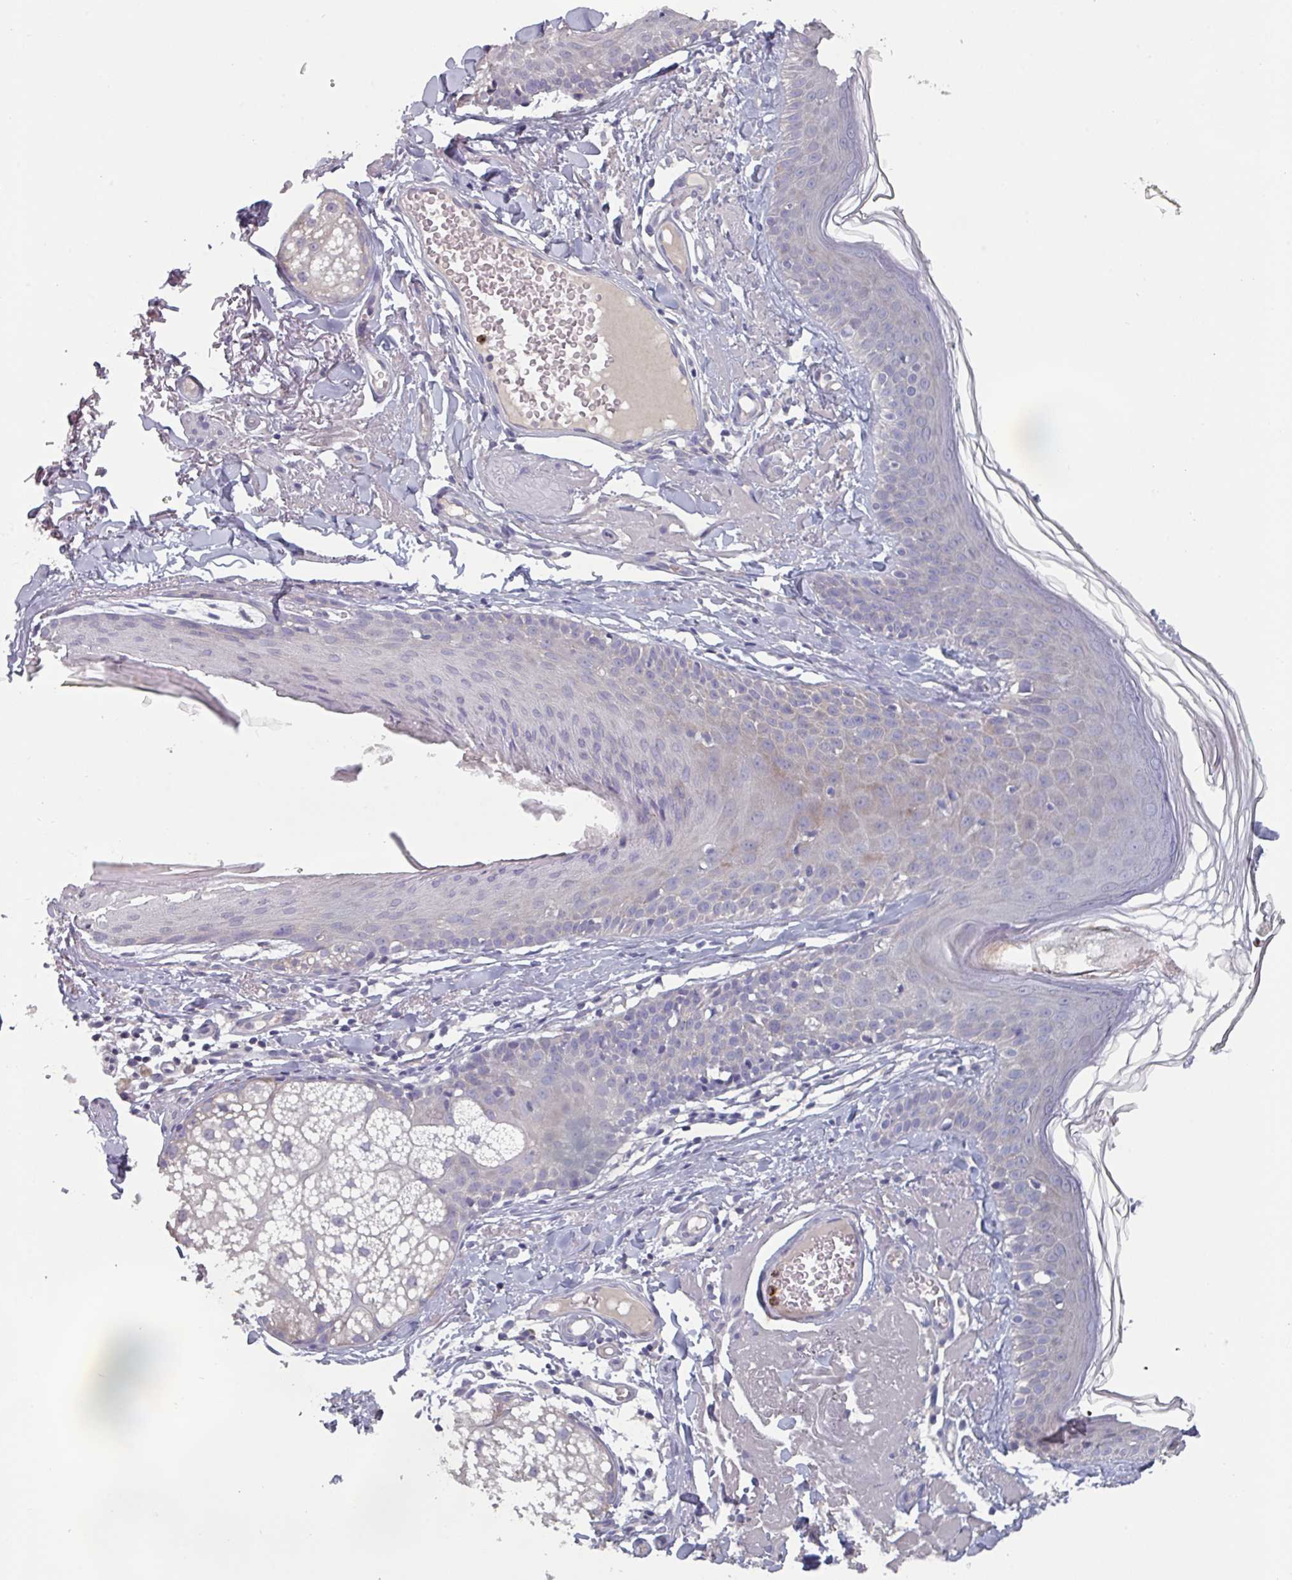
{"staining": {"intensity": "negative", "quantity": "none", "location": "none"}, "tissue": "skin", "cell_type": "Fibroblasts", "image_type": "normal", "snomed": [{"axis": "morphology", "description": "Normal tissue, NOS"}, {"axis": "morphology", "description": "Malignant melanoma, NOS"}, {"axis": "topography", "description": "Skin"}], "caption": "IHC micrograph of normal skin: human skin stained with DAB (3,3'-diaminobenzidine) shows no significant protein staining in fibroblasts.", "gene": "PRAMEF7", "patient": {"sex": "male", "age": 80}}